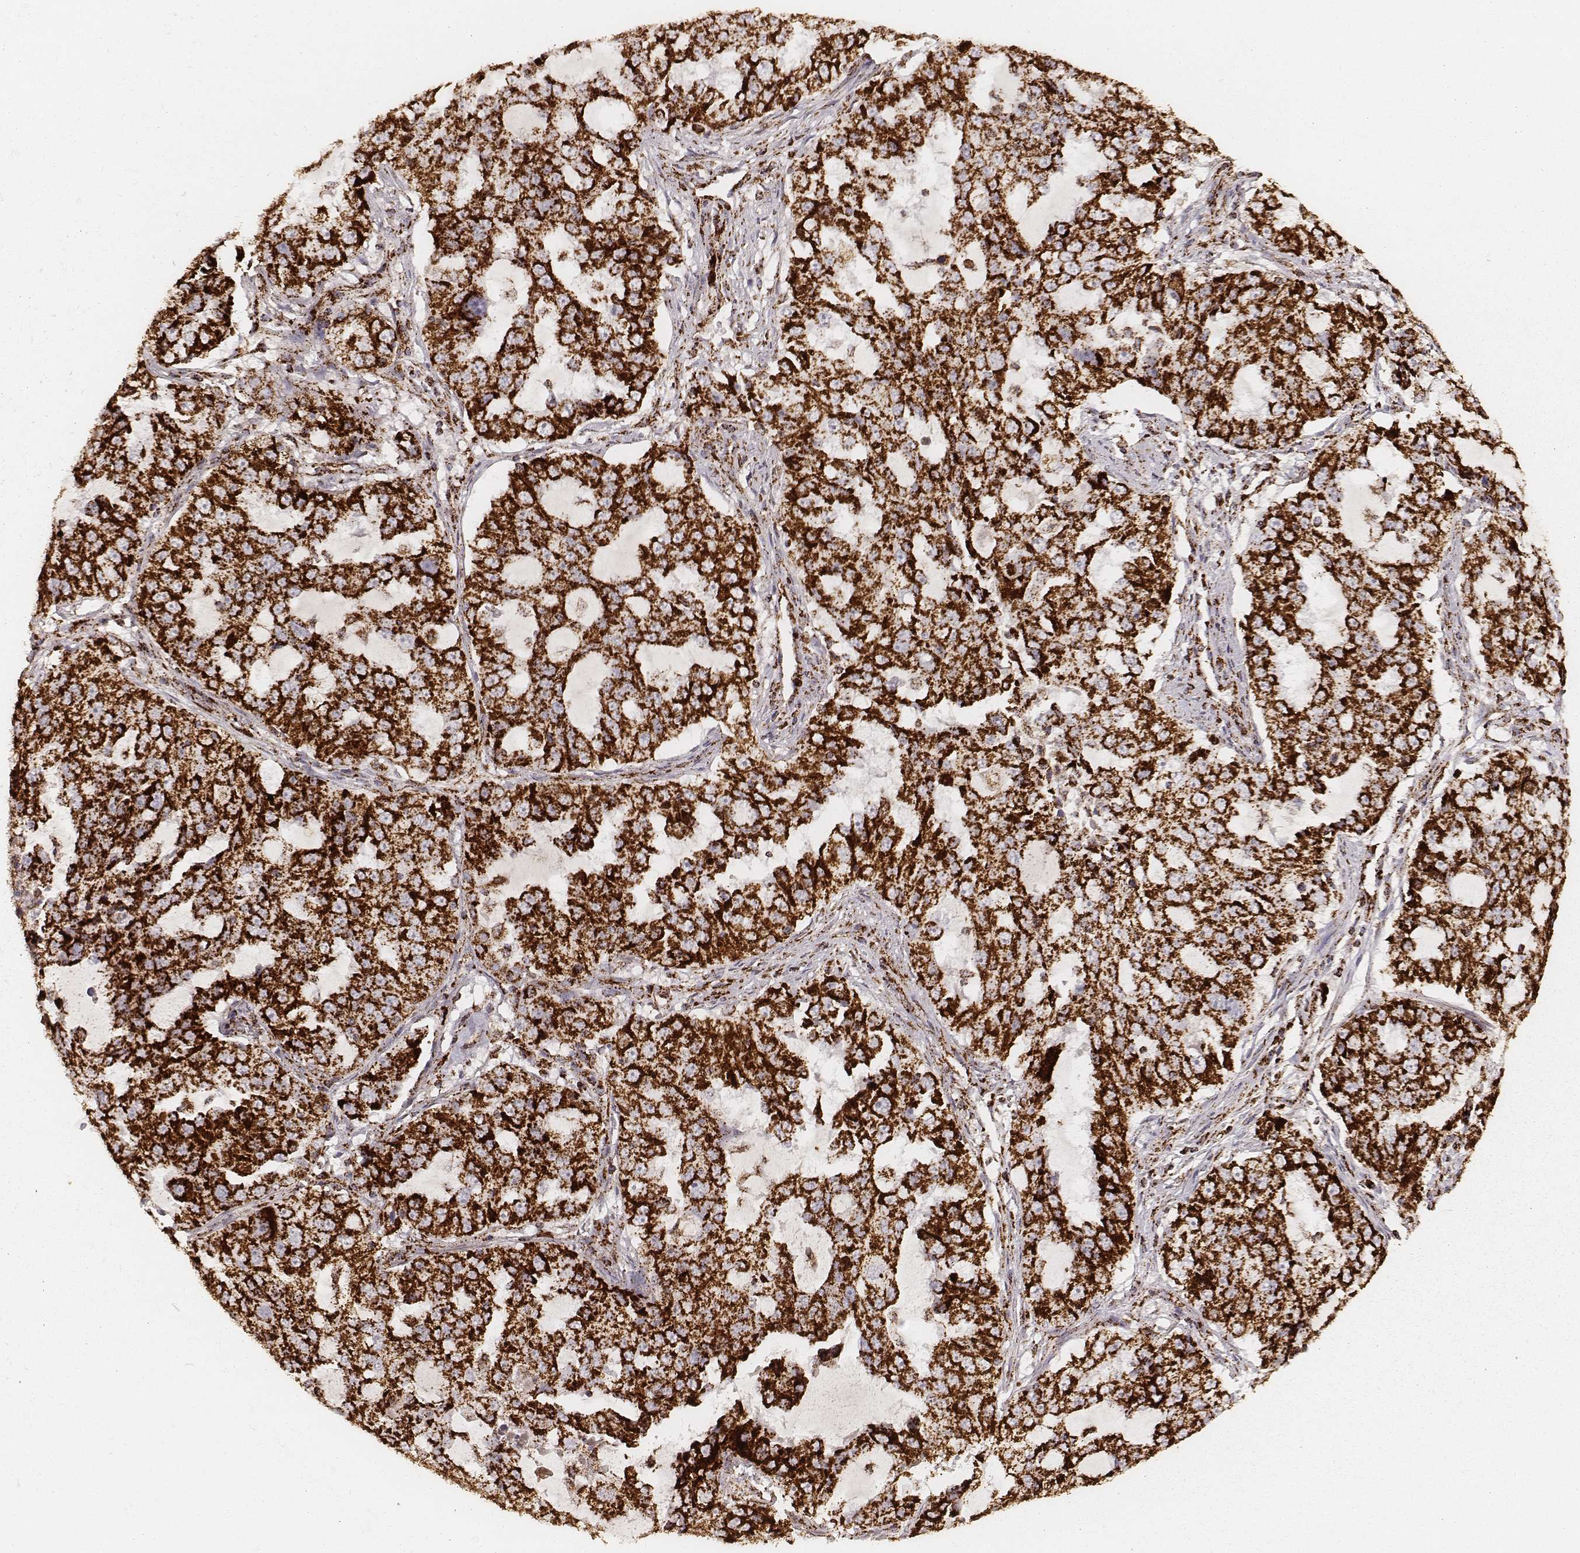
{"staining": {"intensity": "strong", "quantity": ">75%", "location": "cytoplasmic/membranous"}, "tissue": "lung cancer", "cell_type": "Tumor cells", "image_type": "cancer", "snomed": [{"axis": "morphology", "description": "Adenocarcinoma, NOS"}, {"axis": "topography", "description": "Lung"}], "caption": "An immunohistochemistry (IHC) image of neoplastic tissue is shown. Protein staining in brown highlights strong cytoplasmic/membranous positivity in adenocarcinoma (lung) within tumor cells. The staining is performed using DAB (3,3'-diaminobenzidine) brown chromogen to label protein expression. The nuclei are counter-stained blue using hematoxylin.", "gene": "CS", "patient": {"sex": "female", "age": 61}}